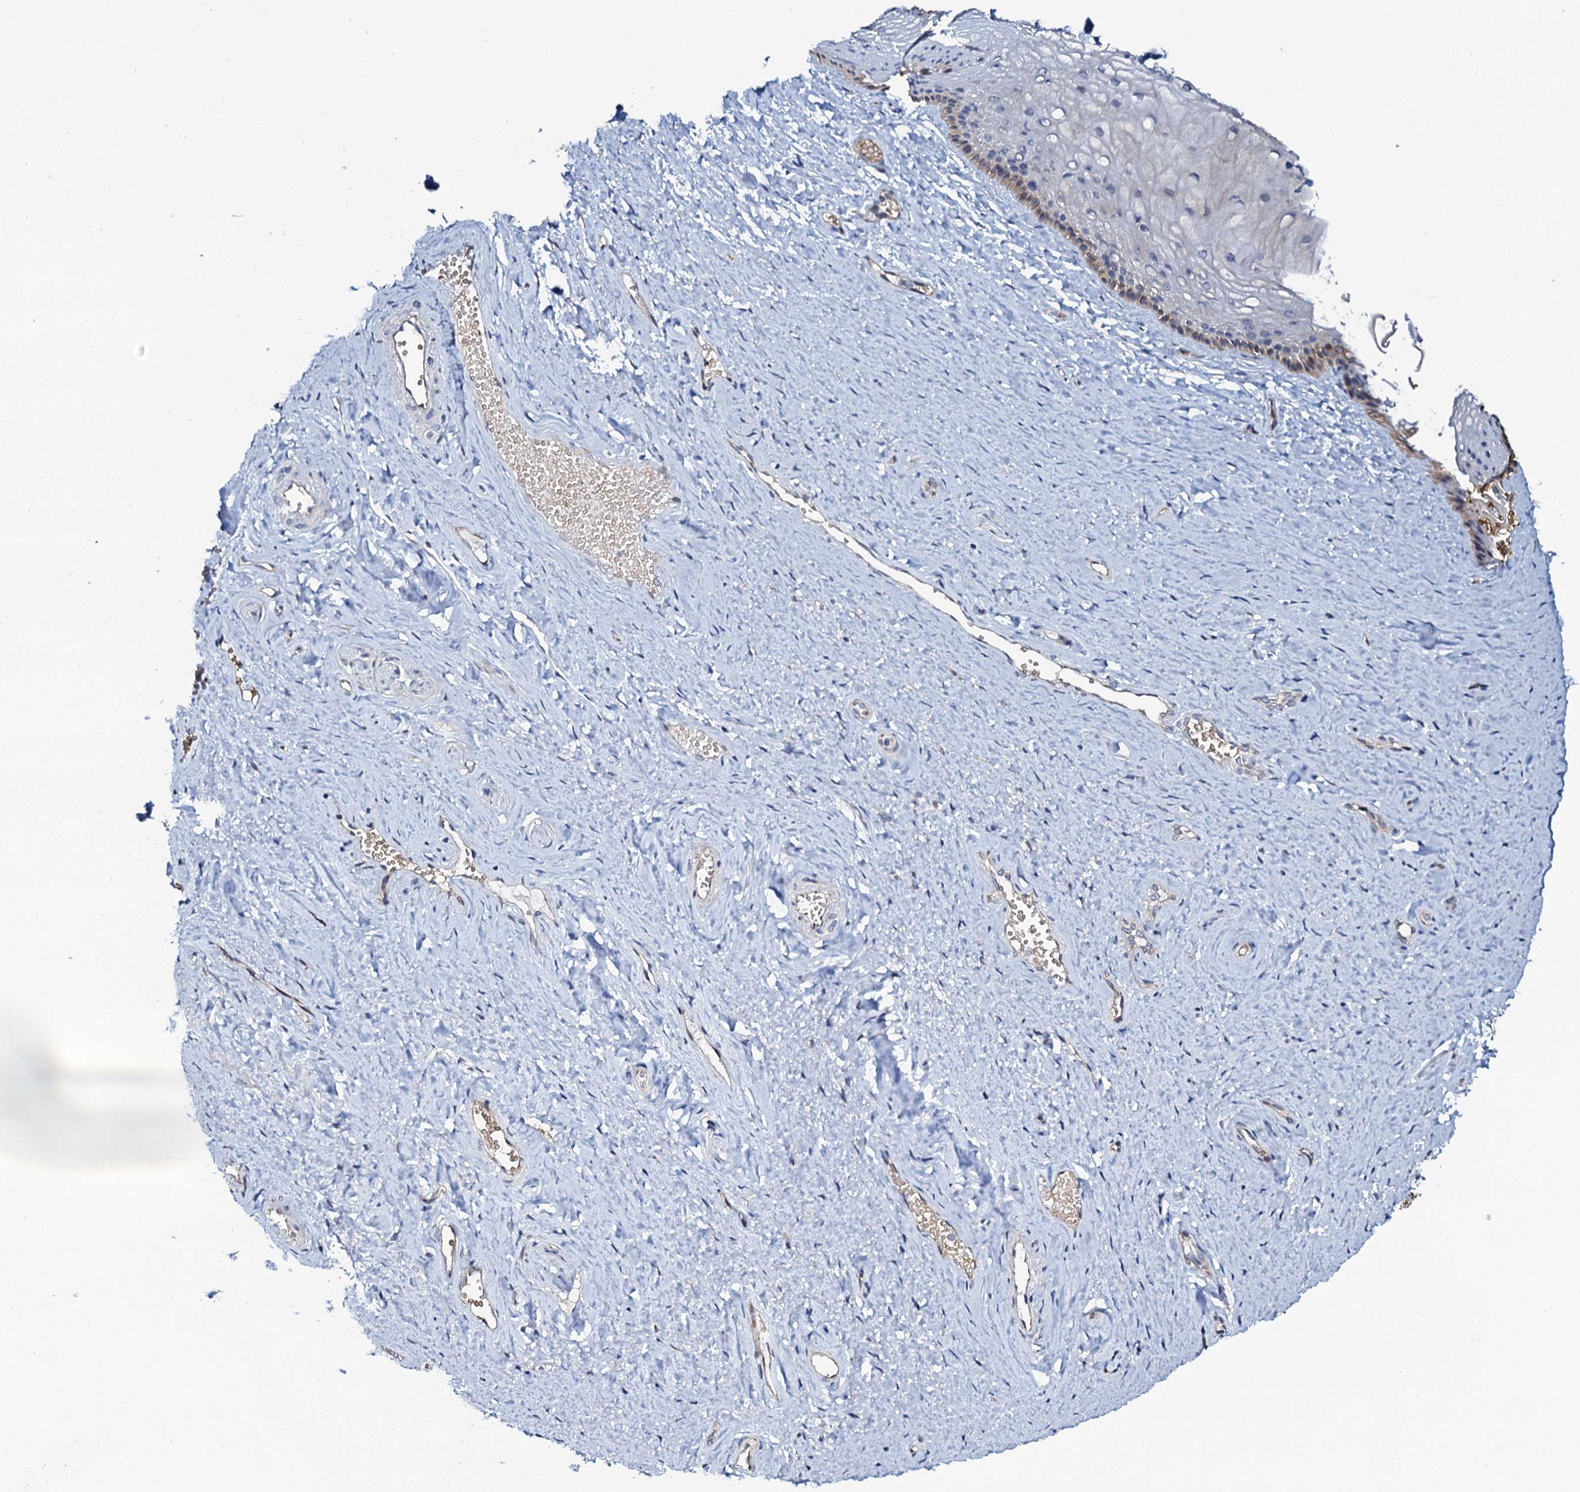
{"staining": {"intensity": "moderate", "quantity": "<25%", "location": "cytoplasmic/membranous"}, "tissue": "vagina", "cell_type": "Squamous epithelial cells", "image_type": "normal", "snomed": [{"axis": "morphology", "description": "Normal tissue, NOS"}, {"axis": "topography", "description": "Vagina"}, {"axis": "topography", "description": "Cervix"}], "caption": "This histopathology image shows IHC staining of benign vagina, with low moderate cytoplasmic/membranous staining in about <25% of squamous epithelial cells.", "gene": "C10orf88", "patient": {"sex": "female", "age": 40}}